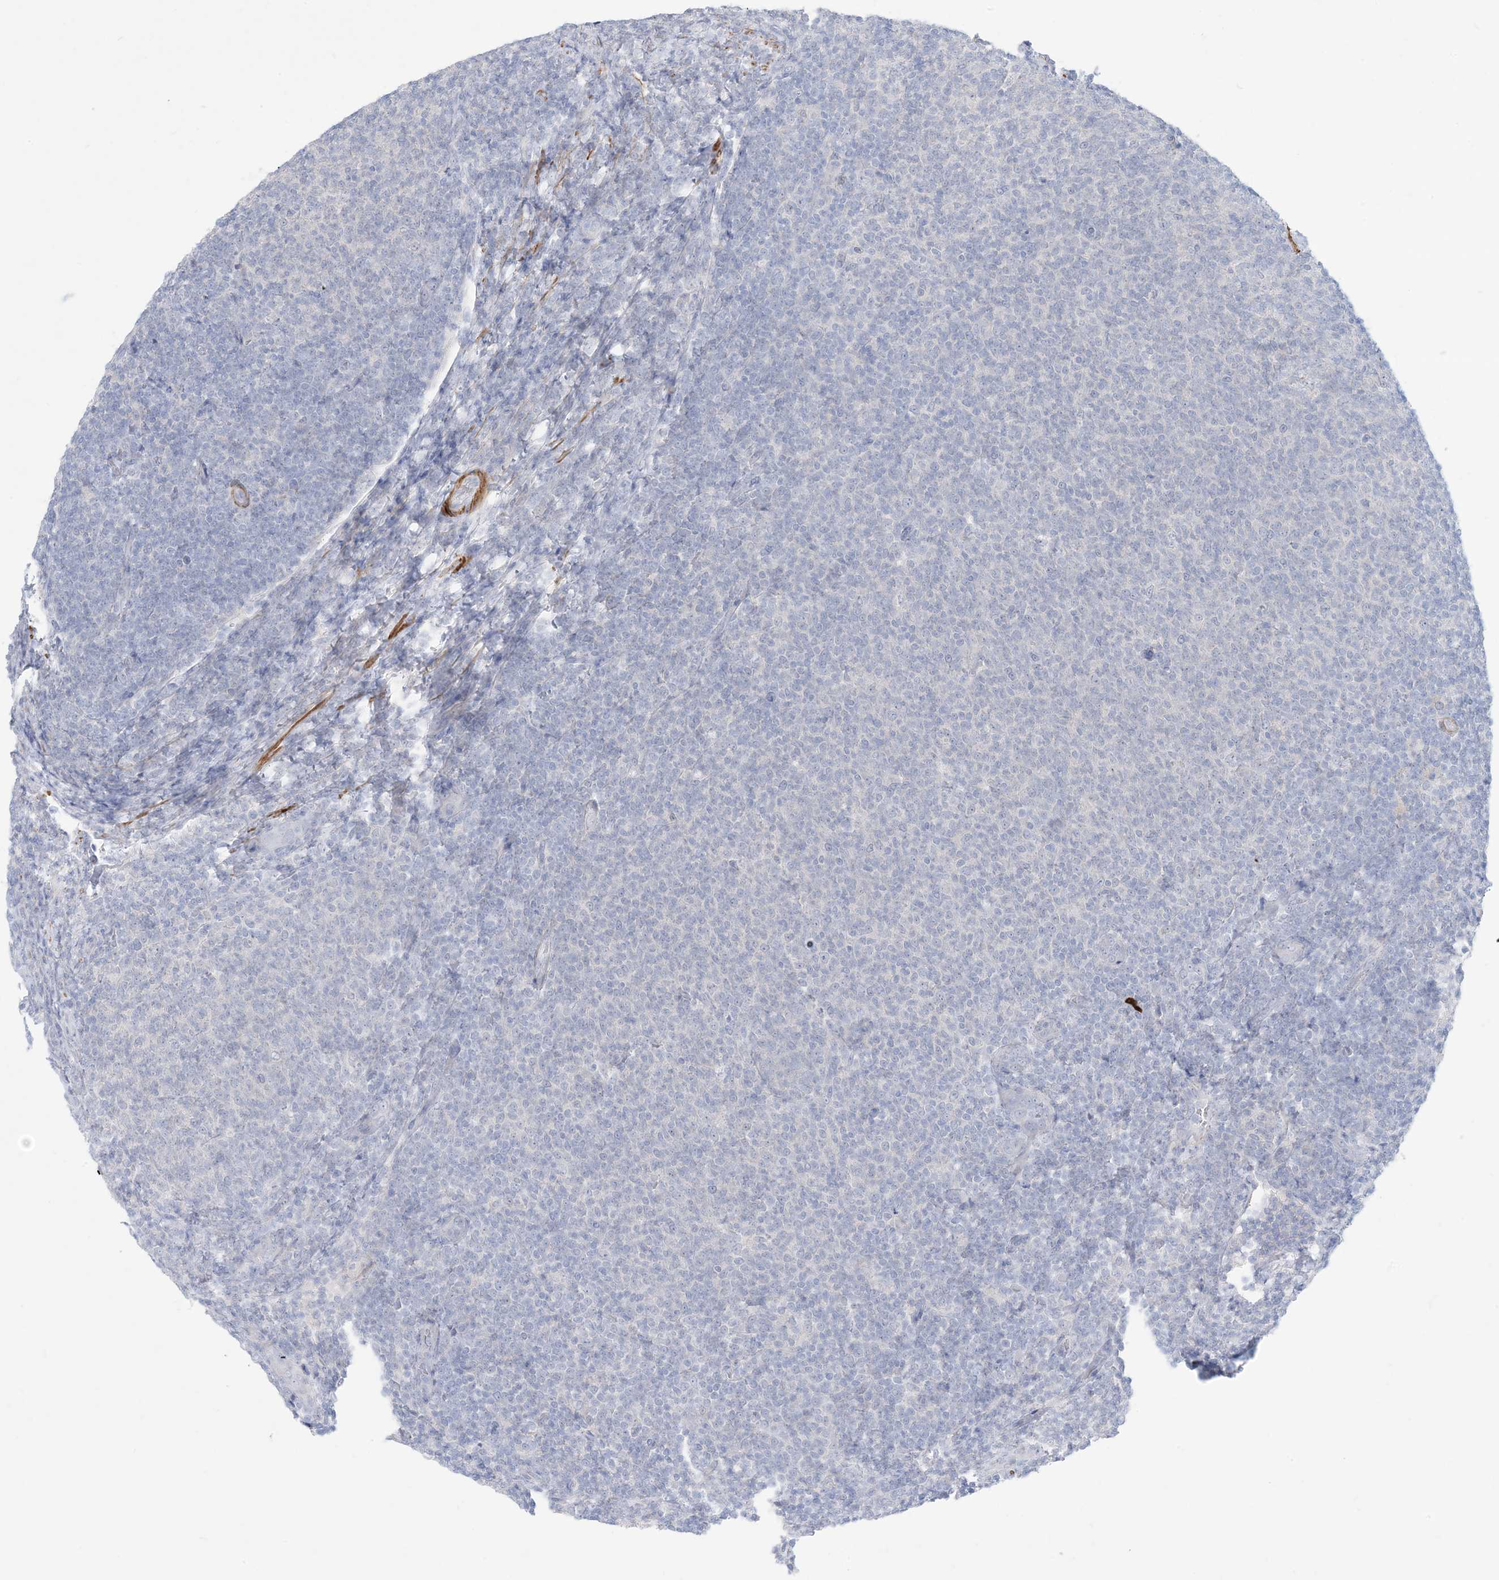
{"staining": {"intensity": "negative", "quantity": "none", "location": "none"}, "tissue": "lymphoma", "cell_type": "Tumor cells", "image_type": "cancer", "snomed": [{"axis": "morphology", "description": "Malignant lymphoma, non-Hodgkin's type, Low grade"}, {"axis": "topography", "description": "Lymph node"}], "caption": "Lymphoma was stained to show a protein in brown. There is no significant expression in tumor cells.", "gene": "MARS2", "patient": {"sex": "male", "age": 66}}